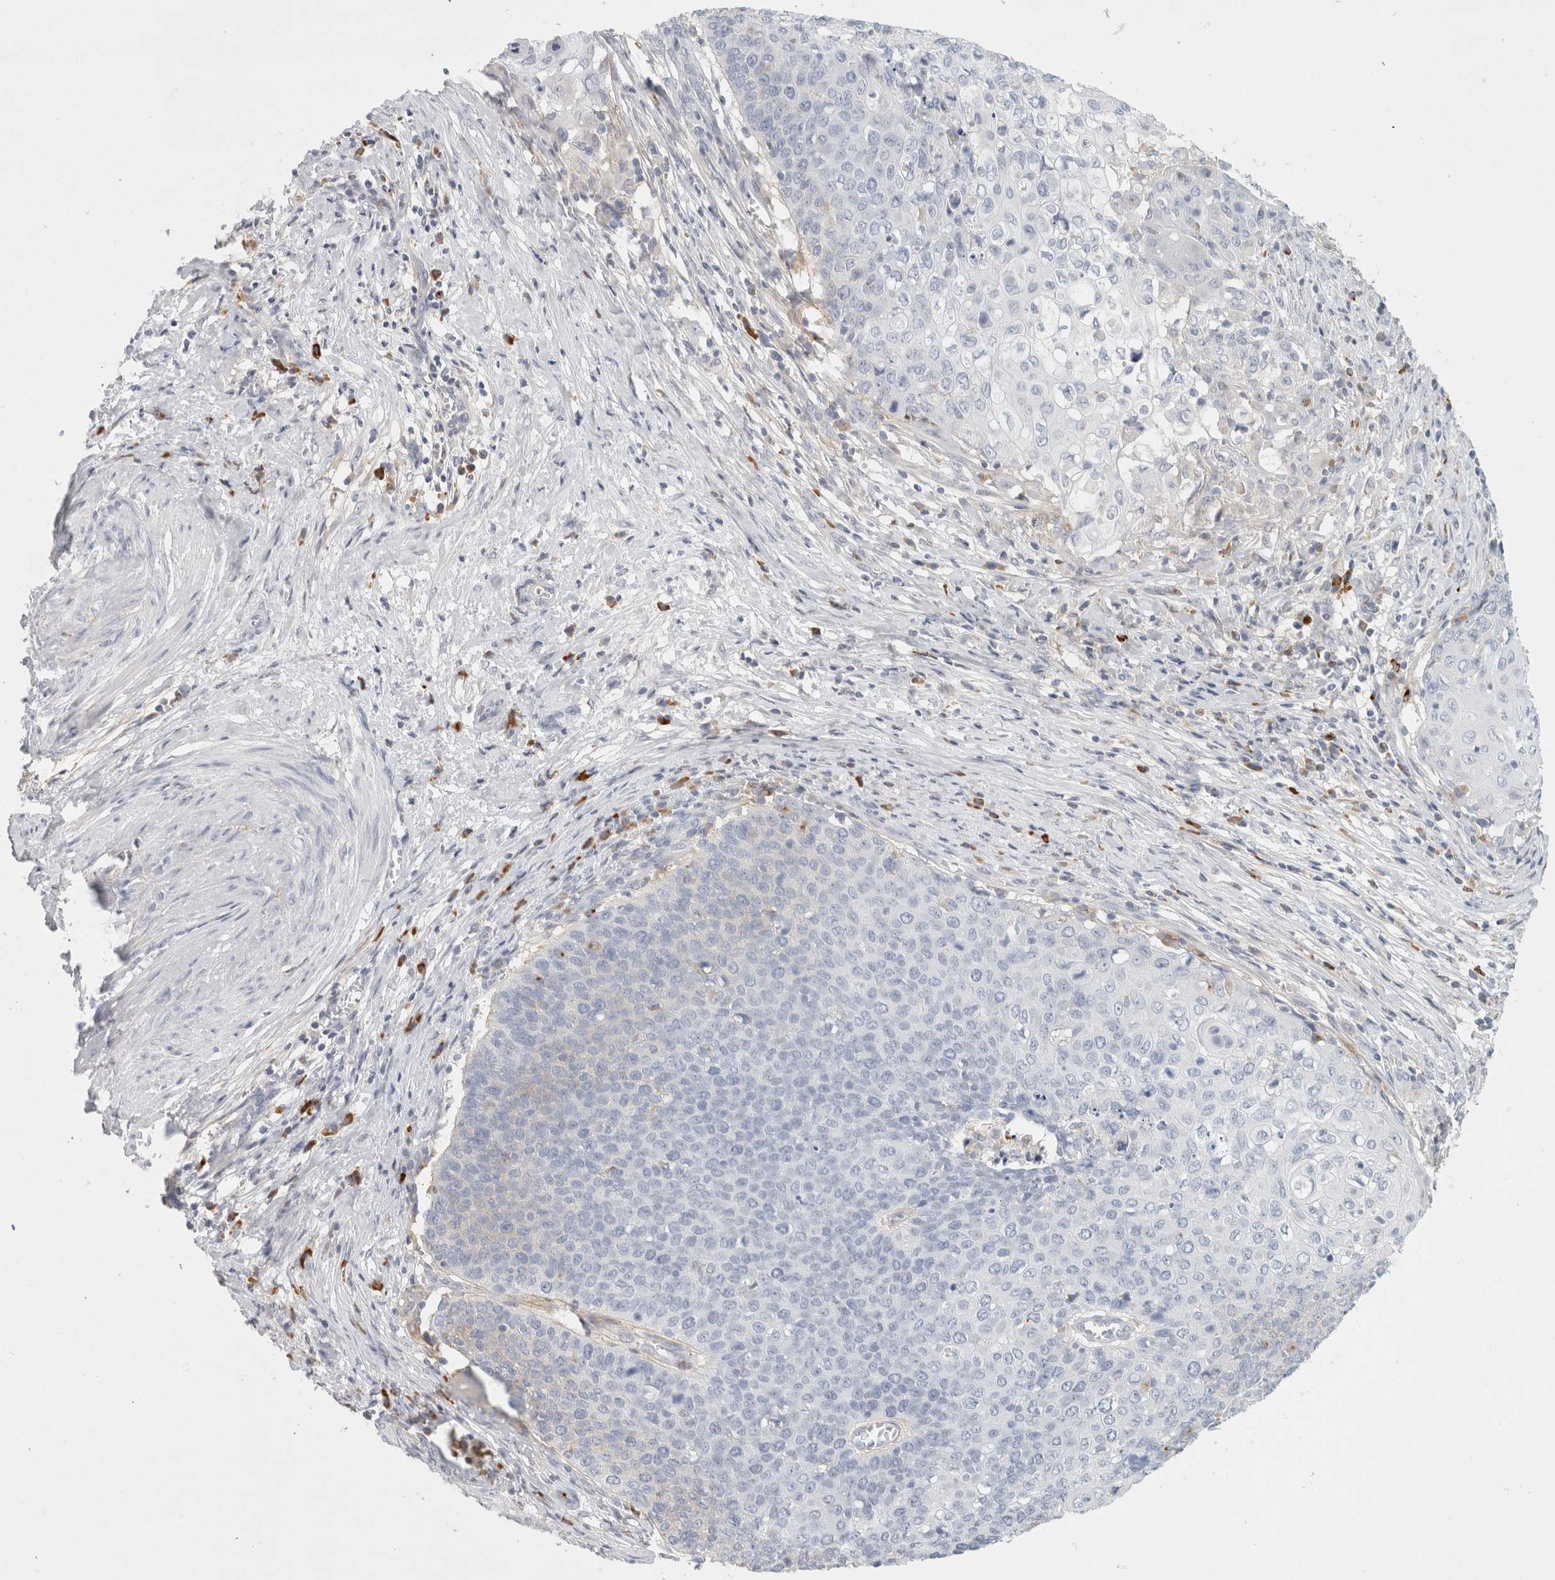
{"staining": {"intensity": "negative", "quantity": "none", "location": "none"}, "tissue": "cervical cancer", "cell_type": "Tumor cells", "image_type": "cancer", "snomed": [{"axis": "morphology", "description": "Squamous cell carcinoma, NOS"}, {"axis": "topography", "description": "Cervix"}], "caption": "The immunohistochemistry photomicrograph has no significant expression in tumor cells of cervical squamous cell carcinoma tissue.", "gene": "FGL2", "patient": {"sex": "female", "age": 39}}